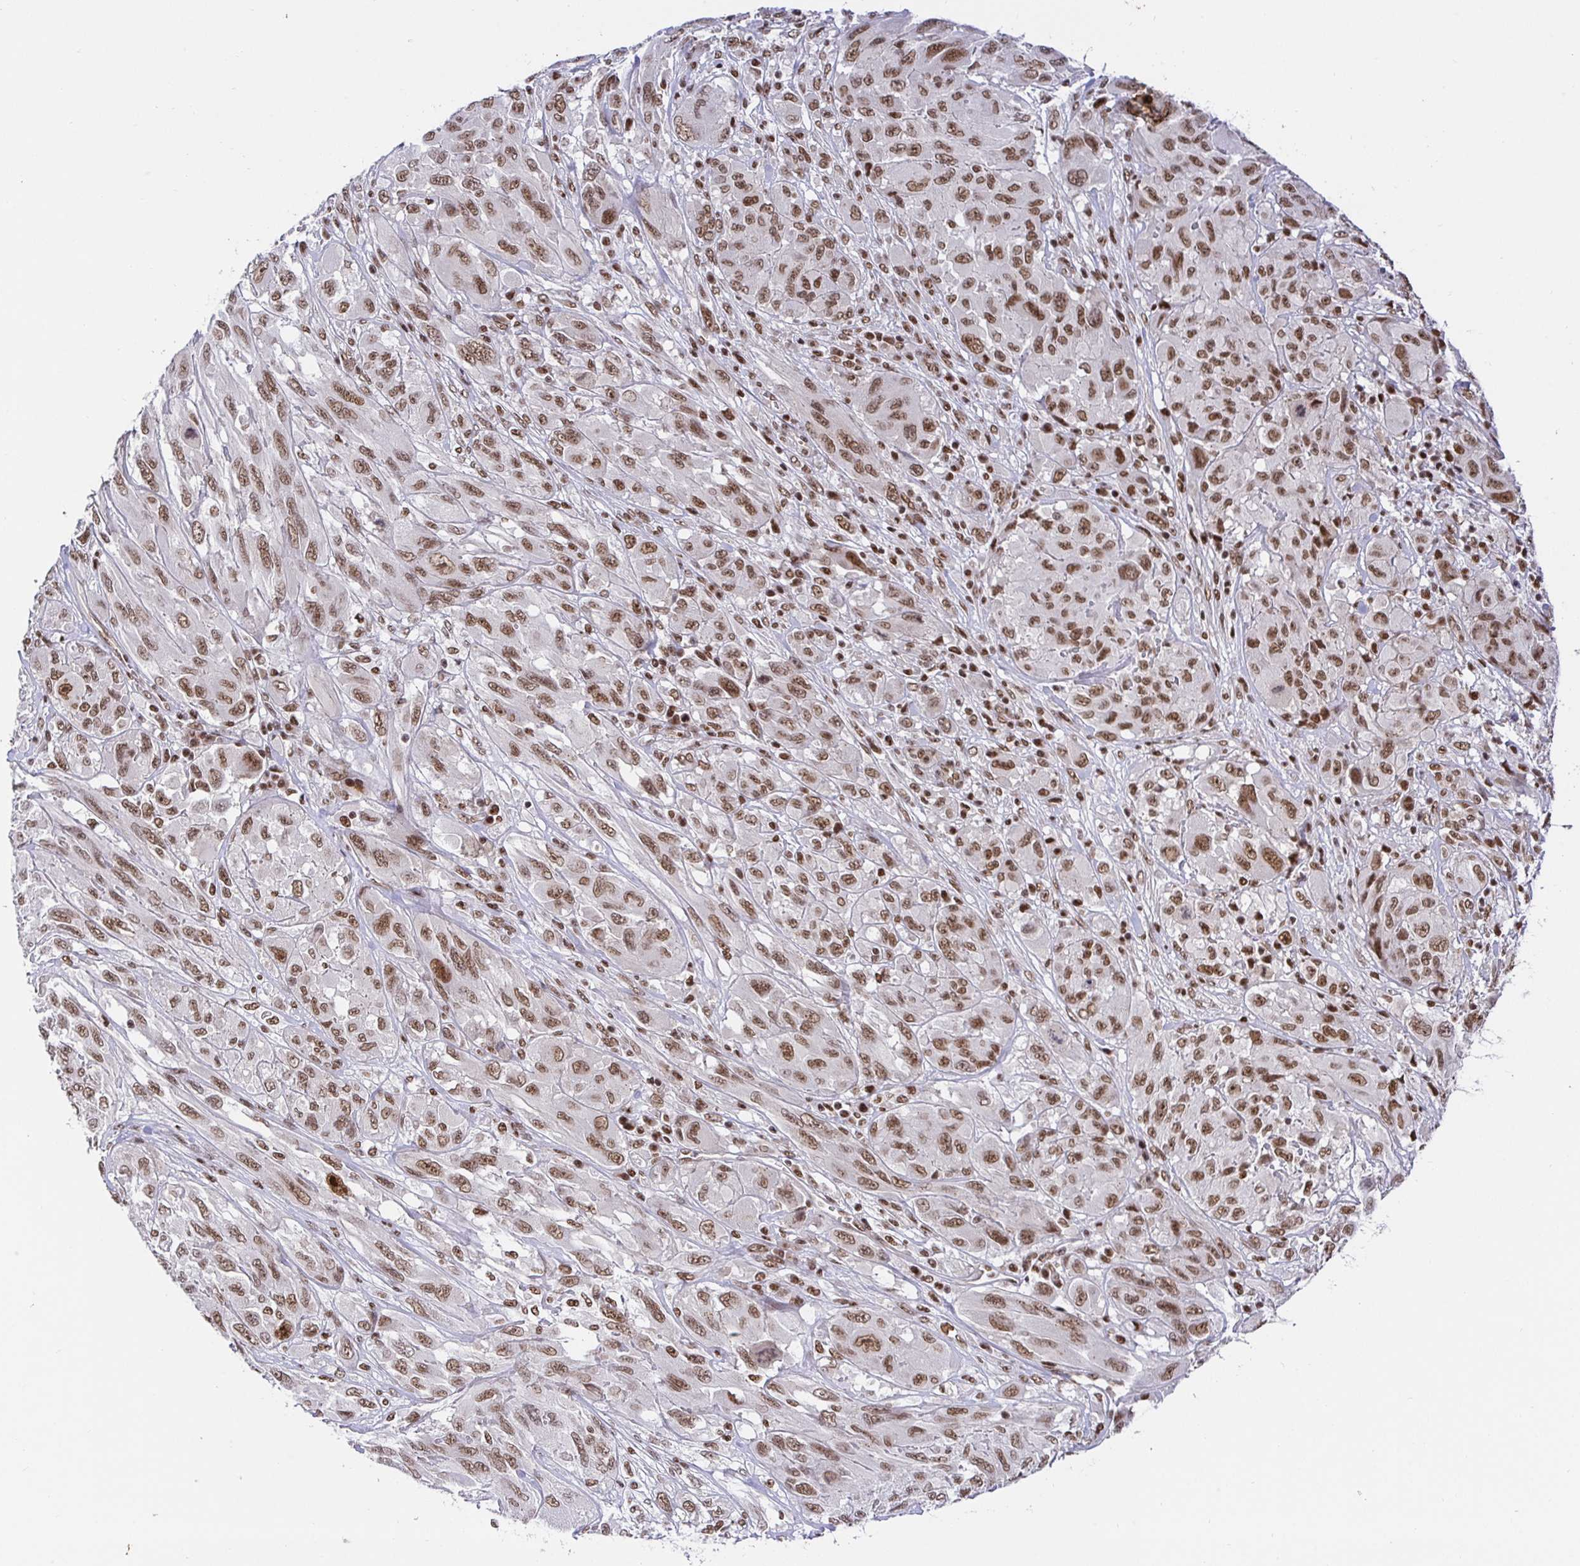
{"staining": {"intensity": "moderate", "quantity": ">75%", "location": "nuclear"}, "tissue": "melanoma", "cell_type": "Tumor cells", "image_type": "cancer", "snomed": [{"axis": "morphology", "description": "Malignant melanoma, NOS"}, {"axis": "topography", "description": "Skin"}], "caption": "Malignant melanoma stained with immunohistochemistry exhibits moderate nuclear staining in about >75% of tumor cells.", "gene": "USF1", "patient": {"sex": "female", "age": 91}}